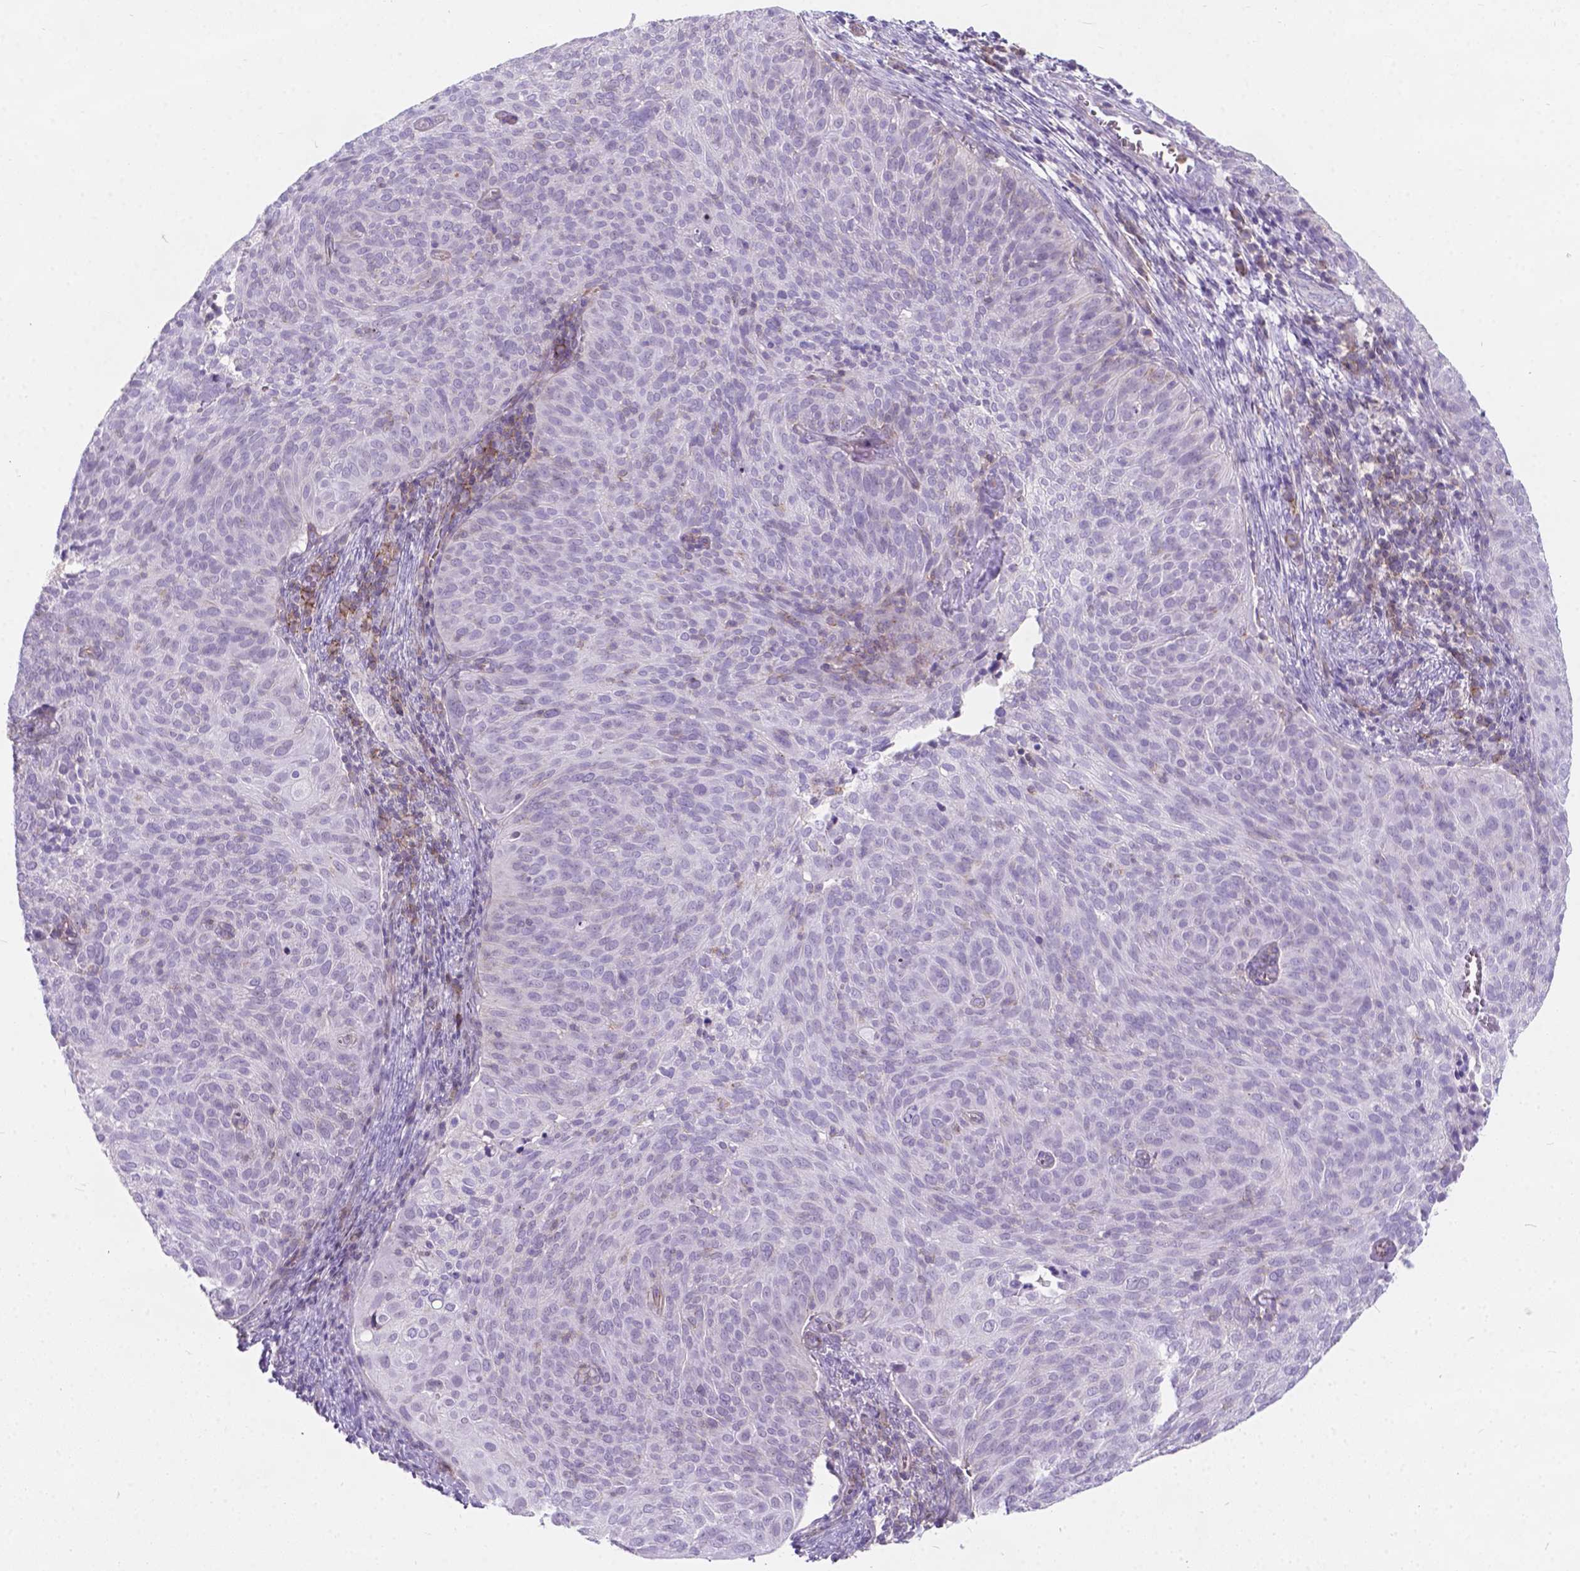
{"staining": {"intensity": "negative", "quantity": "none", "location": "none"}, "tissue": "cervical cancer", "cell_type": "Tumor cells", "image_type": "cancer", "snomed": [{"axis": "morphology", "description": "Squamous cell carcinoma, NOS"}, {"axis": "topography", "description": "Cervix"}], "caption": "Immunohistochemistry image of human cervical squamous cell carcinoma stained for a protein (brown), which displays no staining in tumor cells. The staining is performed using DAB brown chromogen with nuclei counter-stained in using hematoxylin.", "gene": "KIAA0040", "patient": {"sex": "female", "age": 39}}